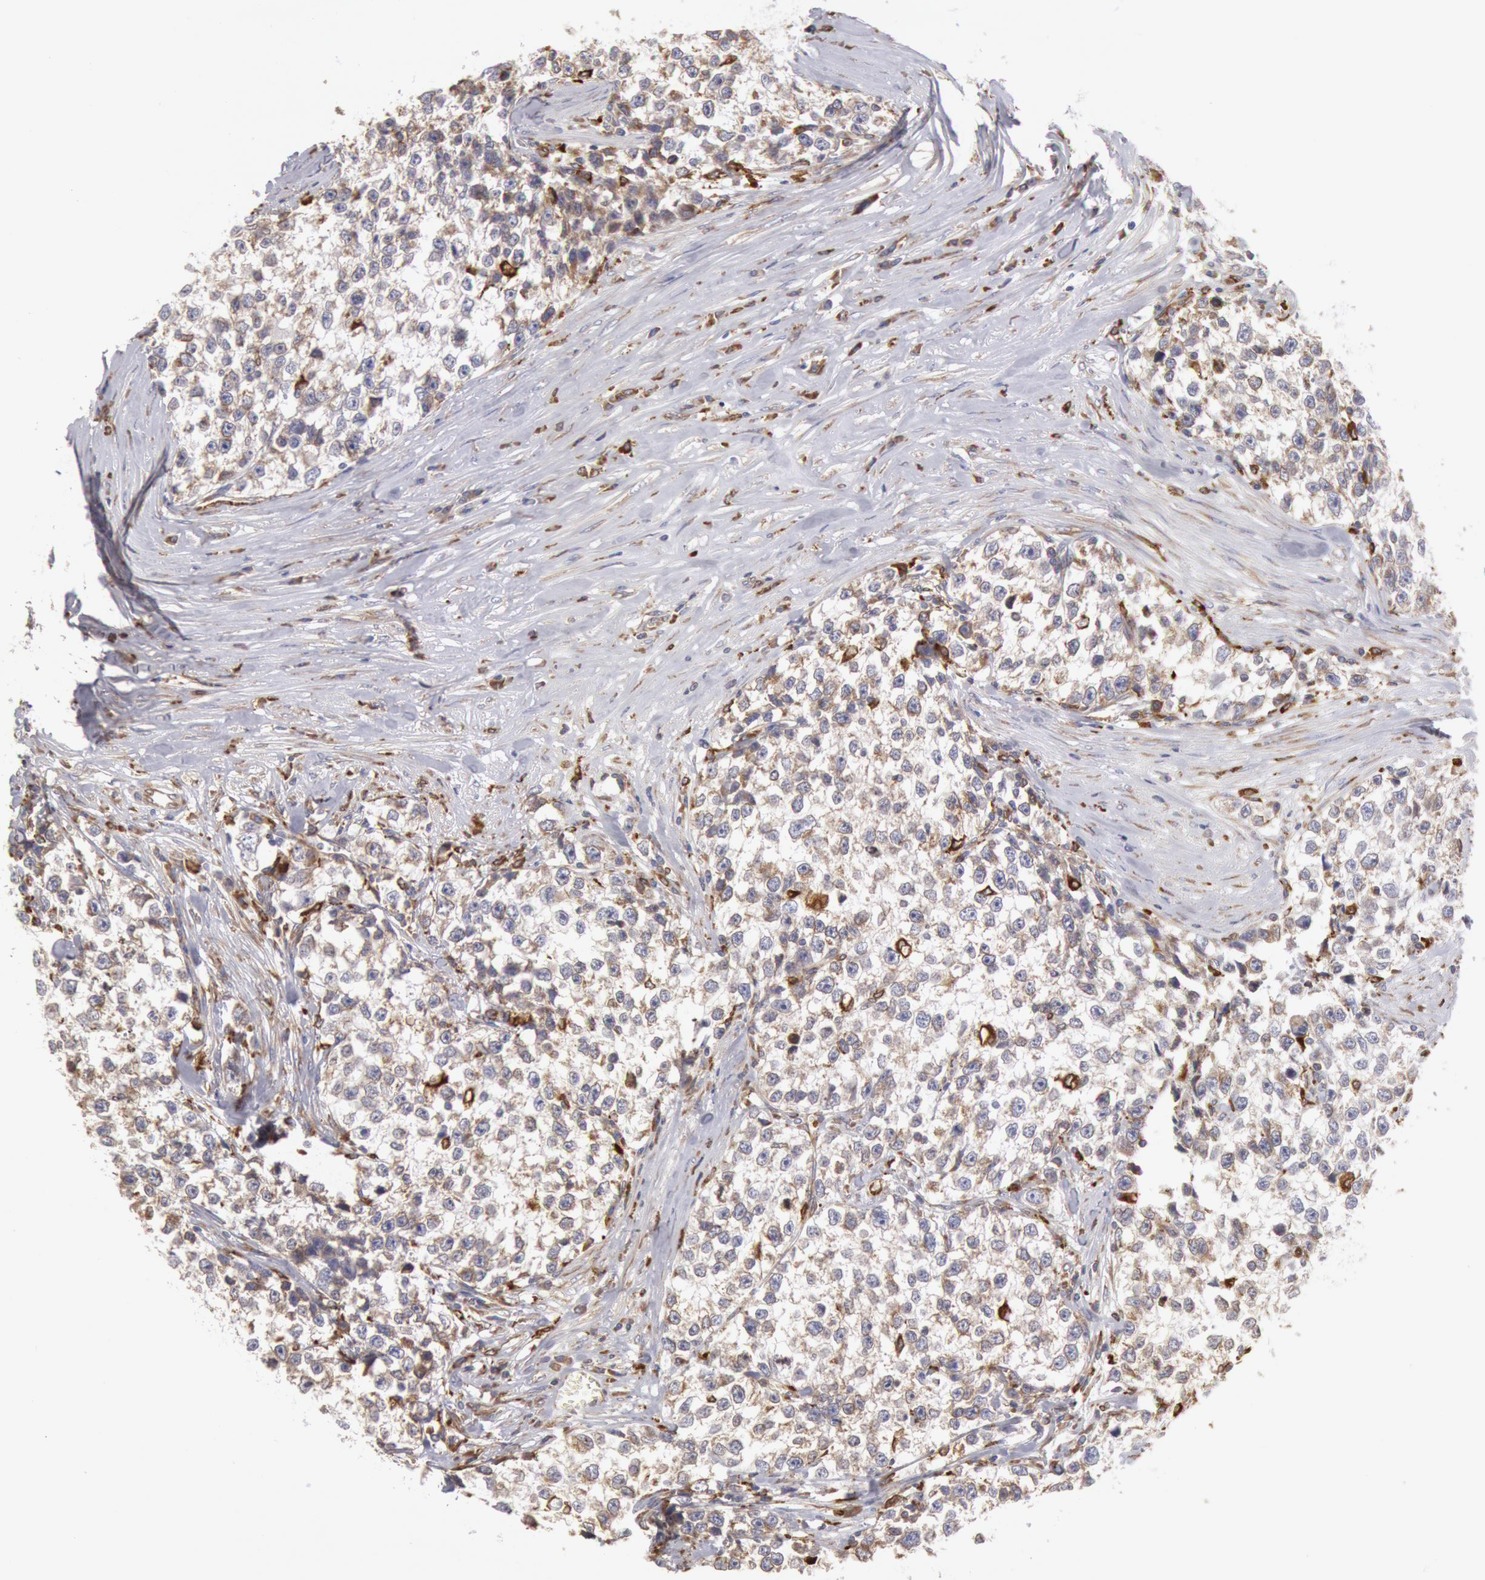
{"staining": {"intensity": "weak", "quantity": "<25%", "location": "cytoplasmic/membranous"}, "tissue": "testis cancer", "cell_type": "Tumor cells", "image_type": "cancer", "snomed": [{"axis": "morphology", "description": "Seminoma, NOS"}, {"axis": "morphology", "description": "Carcinoma, Embryonal, NOS"}, {"axis": "topography", "description": "Testis"}], "caption": "Immunohistochemical staining of testis cancer shows no significant expression in tumor cells. Brightfield microscopy of immunohistochemistry (IHC) stained with DAB (brown) and hematoxylin (blue), captured at high magnification.", "gene": "ERP44", "patient": {"sex": "male", "age": 30}}